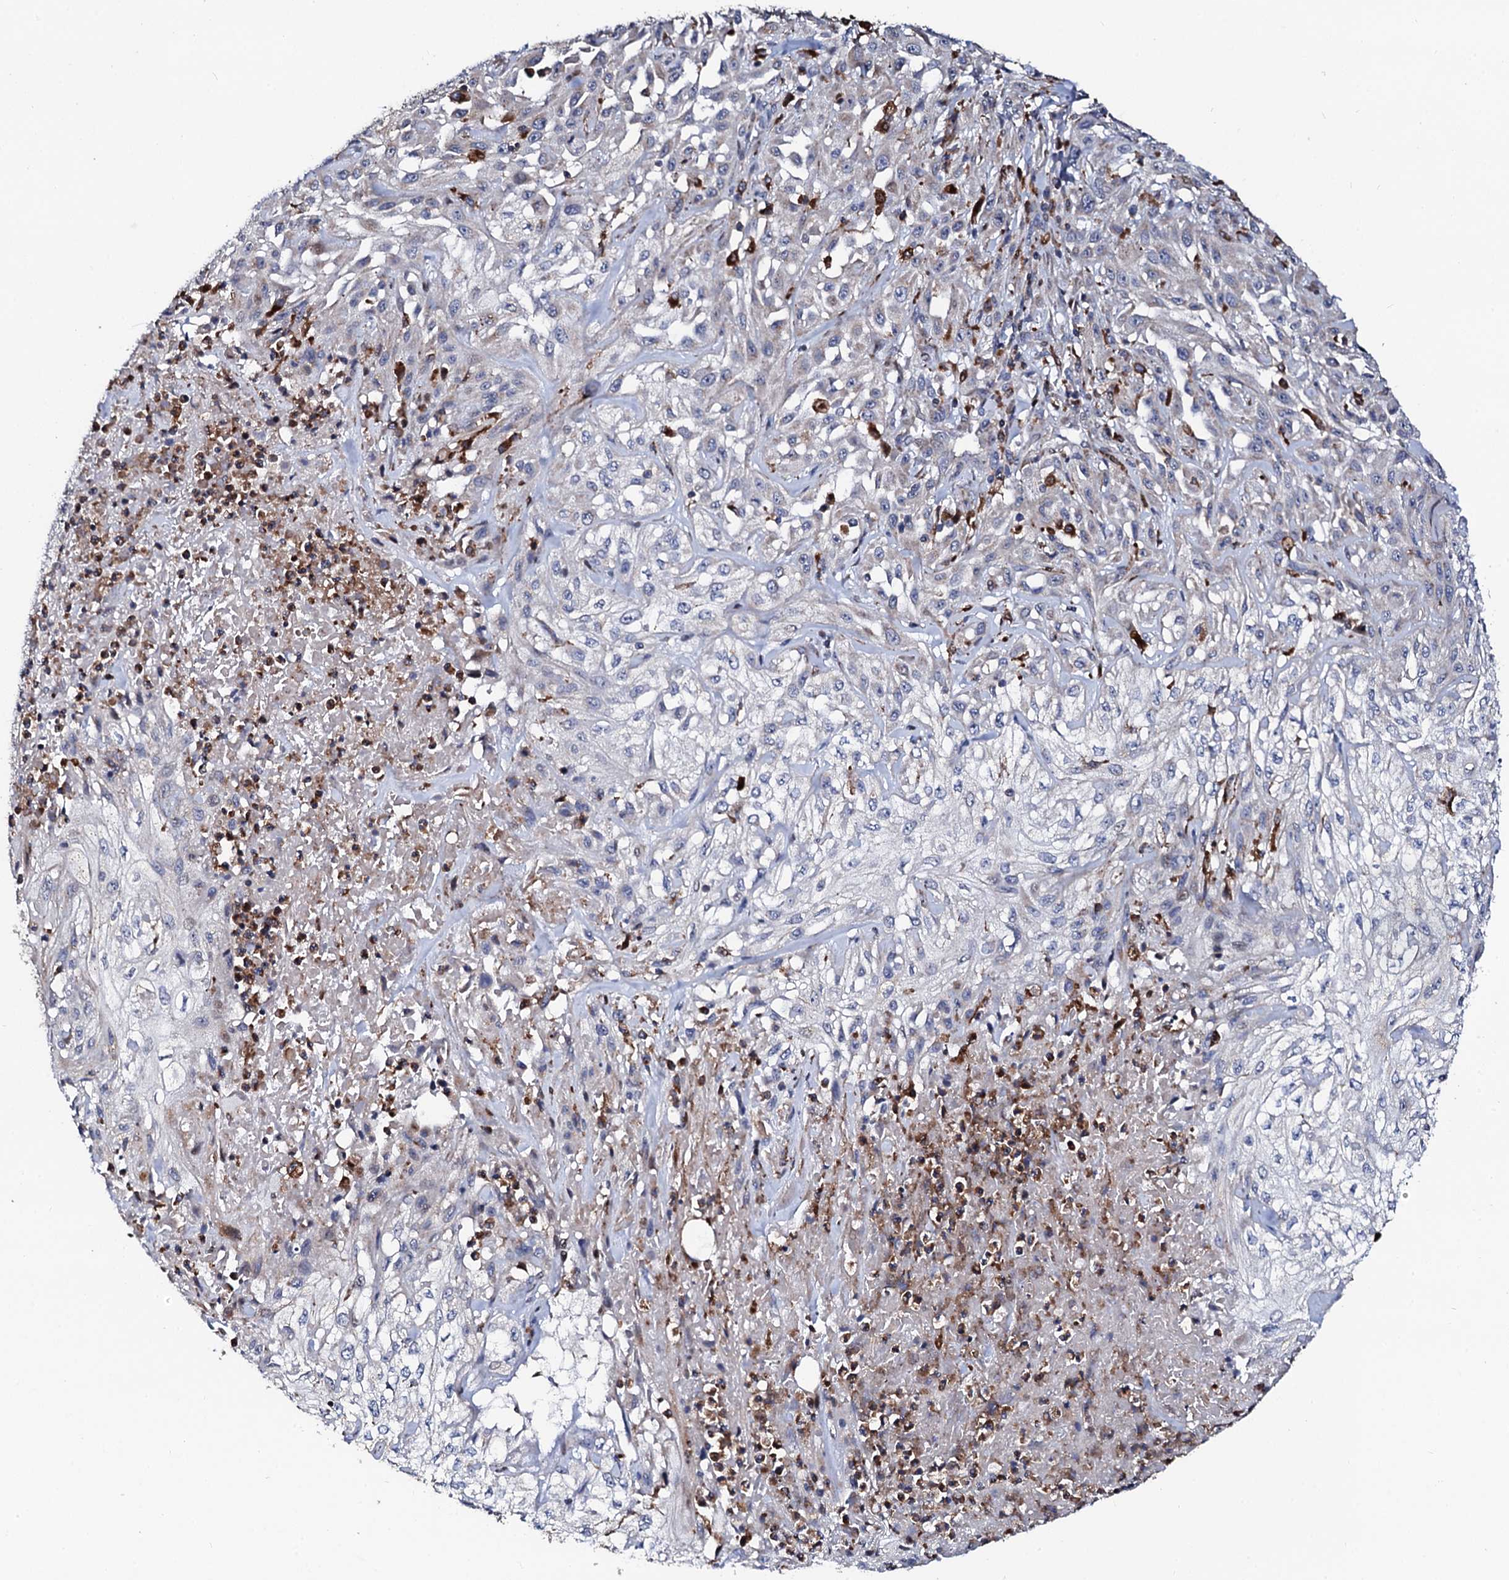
{"staining": {"intensity": "negative", "quantity": "none", "location": "none"}, "tissue": "skin cancer", "cell_type": "Tumor cells", "image_type": "cancer", "snomed": [{"axis": "morphology", "description": "Squamous cell carcinoma, NOS"}, {"axis": "morphology", "description": "Squamous cell carcinoma, metastatic, NOS"}, {"axis": "topography", "description": "Skin"}, {"axis": "topography", "description": "Lymph node"}], "caption": "DAB immunohistochemical staining of squamous cell carcinoma (skin) shows no significant expression in tumor cells. (DAB (3,3'-diaminobenzidine) immunohistochemistry (IHC), high magnification).", "gene": "TCIRG1", "patient": {"sex": "male", "age": 75}}